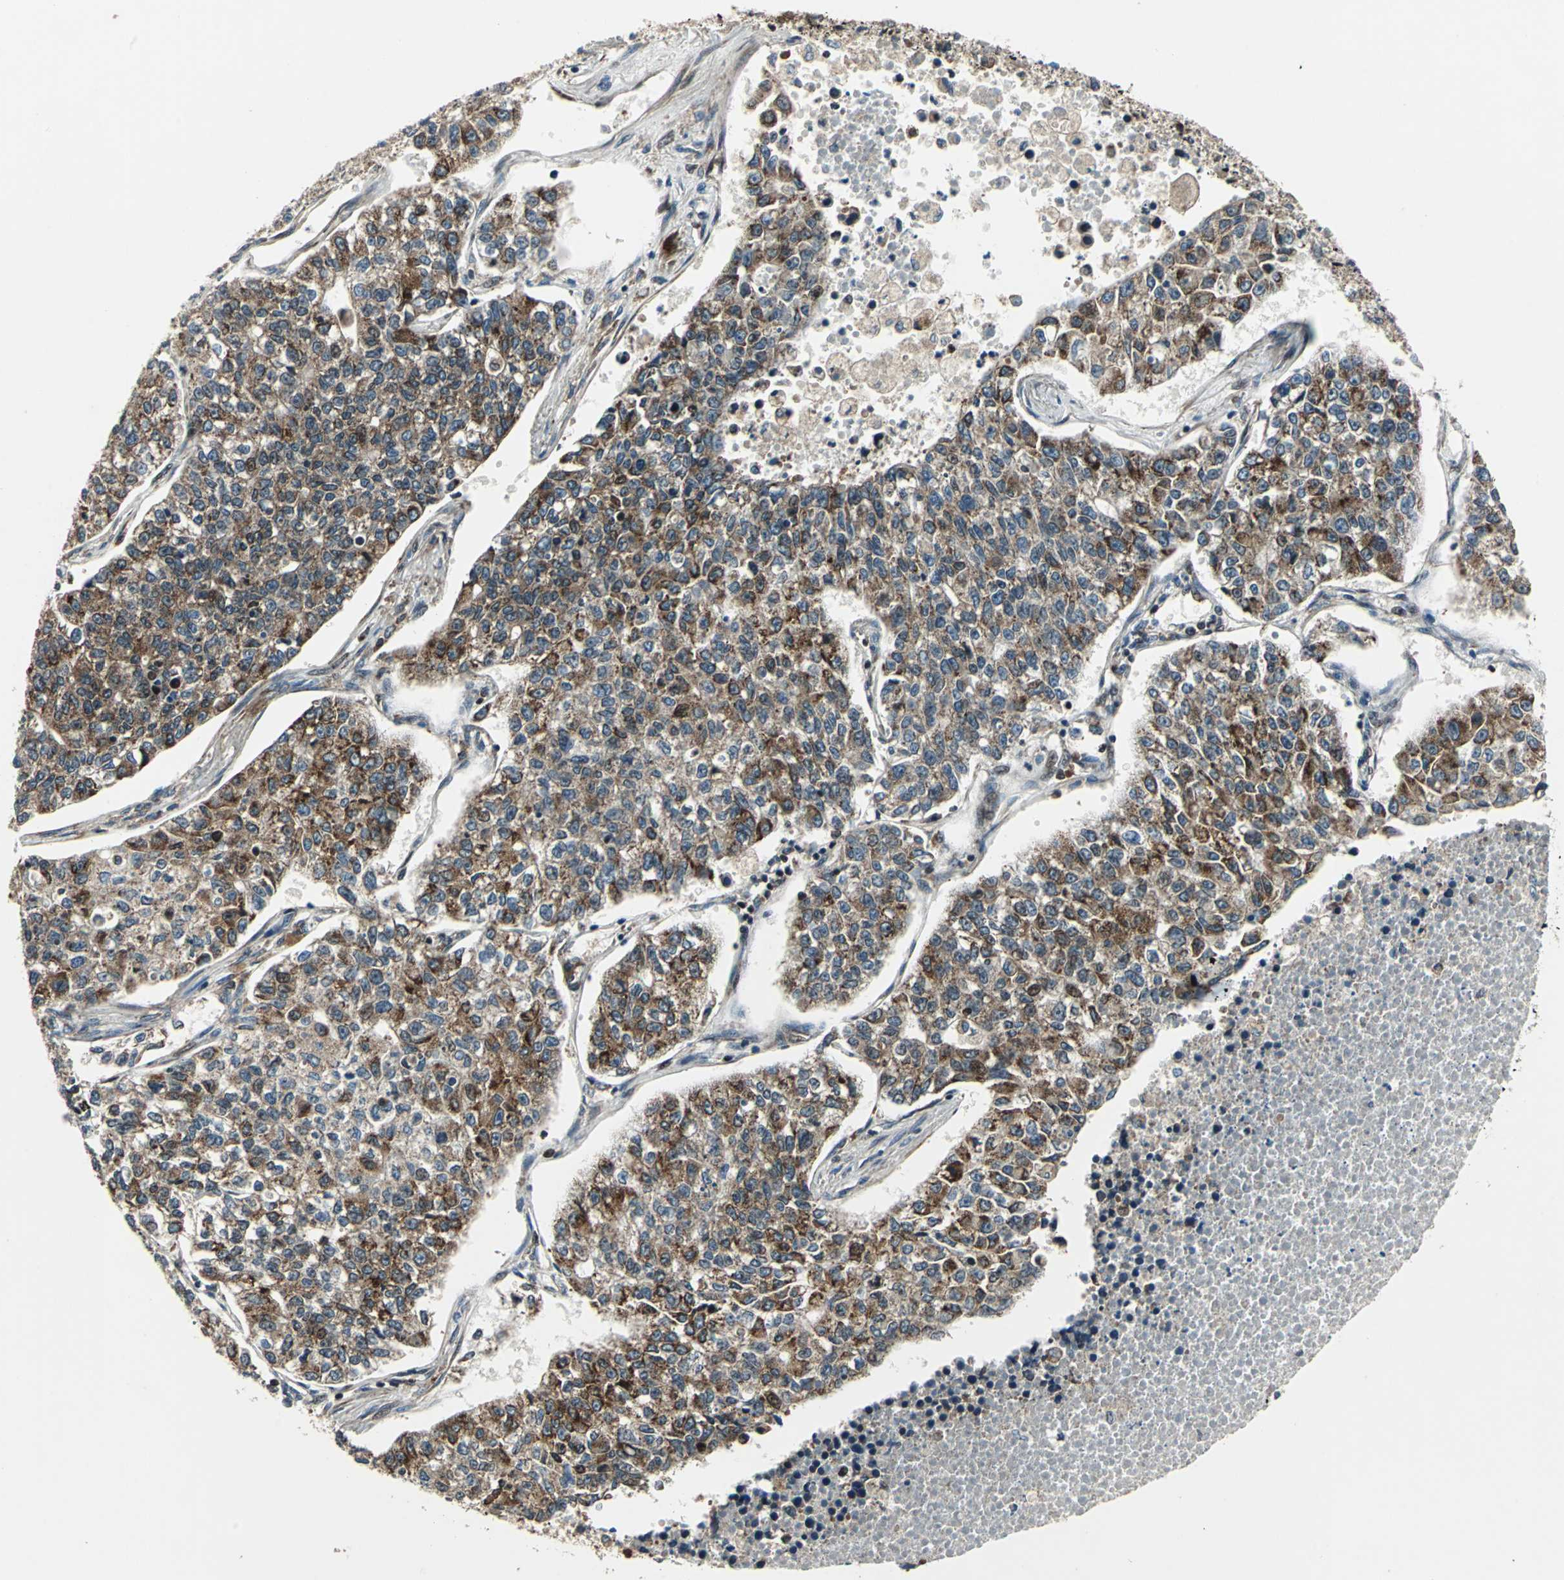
{"staining": {"intensity": "moderate", "quantity": ">75%", "location": "cytoplasmic/membranous"}, "tissue": "lung cancer", "cell_type": "Tumor cells", "image_type": "cancer", "snomed": [{"axis": "morphology", "description": "Adenocarcinoma, NOS"}, {"axis": "topography", "description": "Lung"}], "caption": "Tumor cells display medium levels of moderate cytoplasmic/membranous positivity in approximately >75% of cells in lung cancer.", "gene": "AATF", "patient": {"sex": "male", "age": 49}}